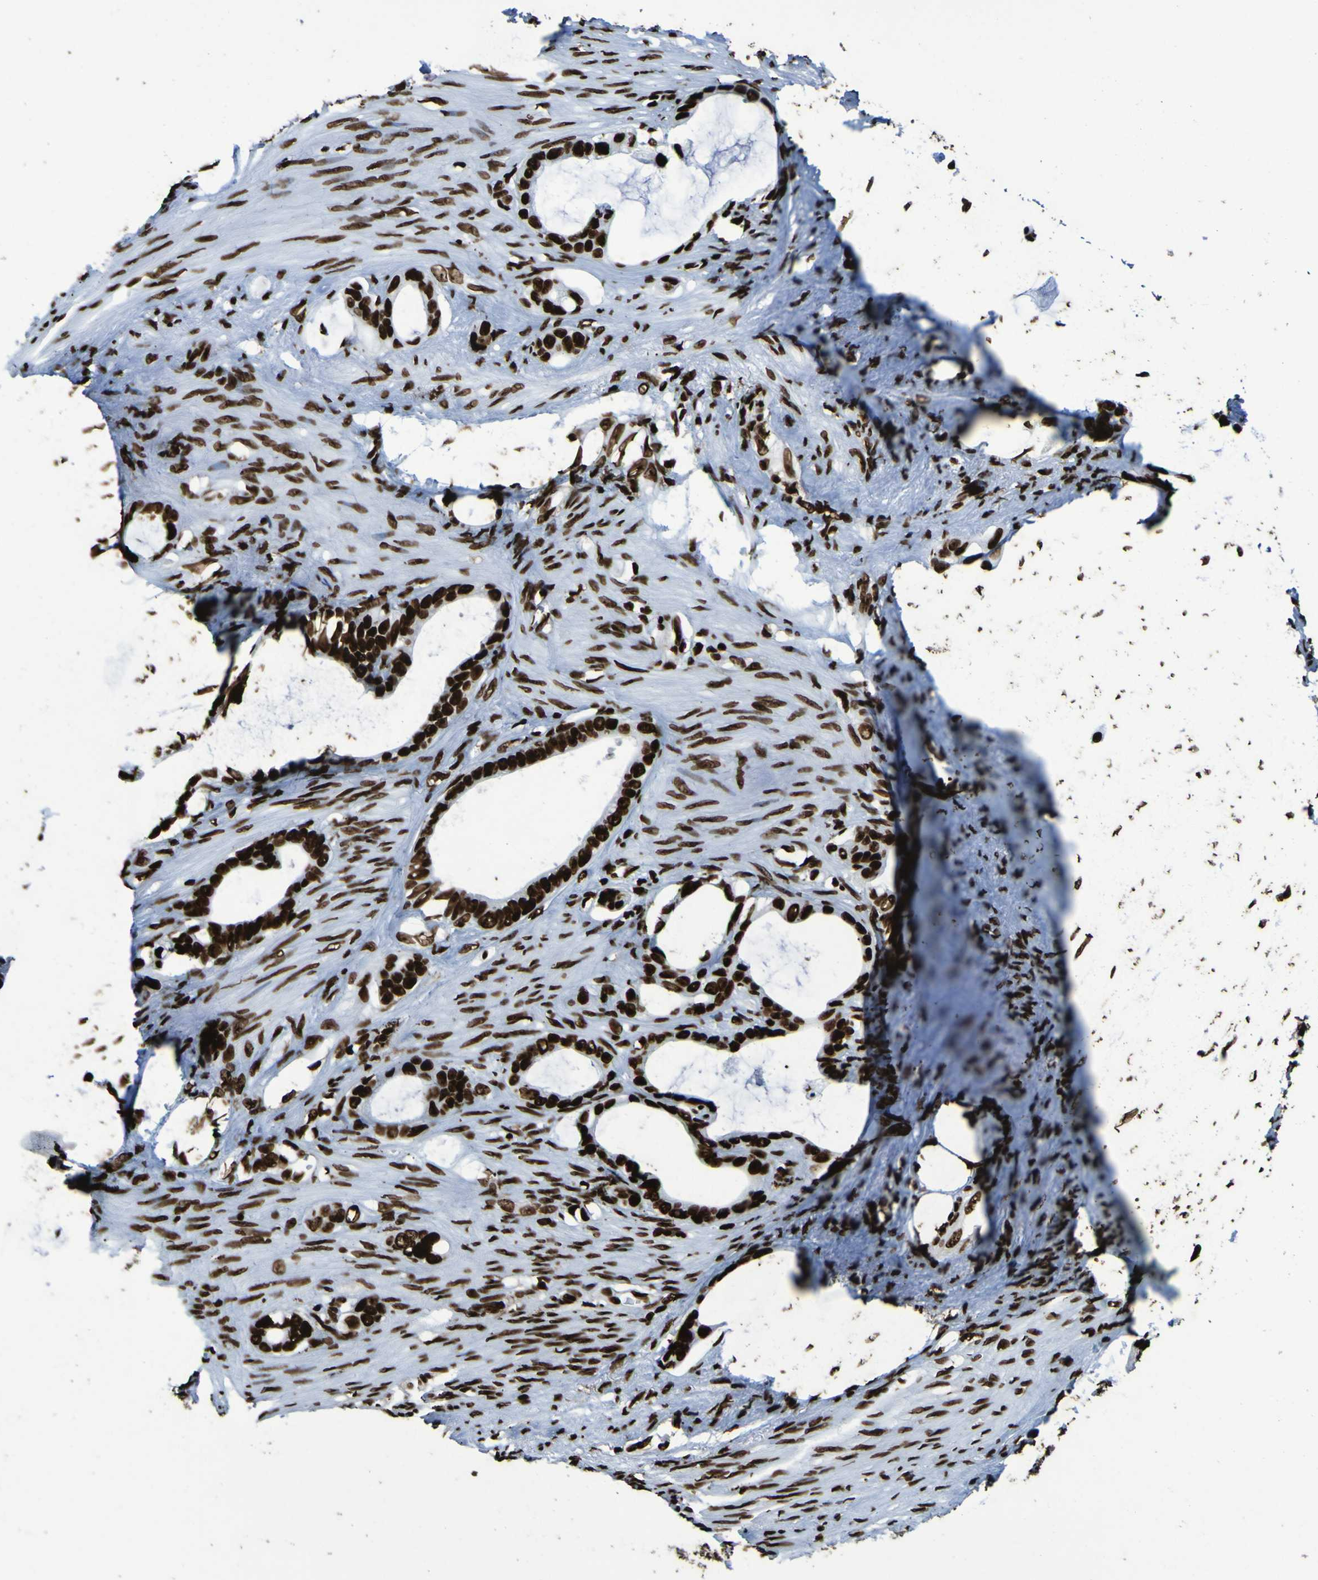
{"staining": {"intensity": "strong", "quantity": ">75%", "location": "nuclear"}, "tissue": "stomach cancer", "cell_type": "Tumor cells", "image_type": "cancer", "snomed": [{"axis": "morphology", "description": "Adenocarcinoma, NOS"}, {"axis": "topography", "description": "Stomach"}], "caption": "Protein staining demonstrates strong nuclear positivity in approximately >75% of tumor cells in stomach cancer.", "gene": "NPM1", "patient": {"sex": "female", "age": 75}}